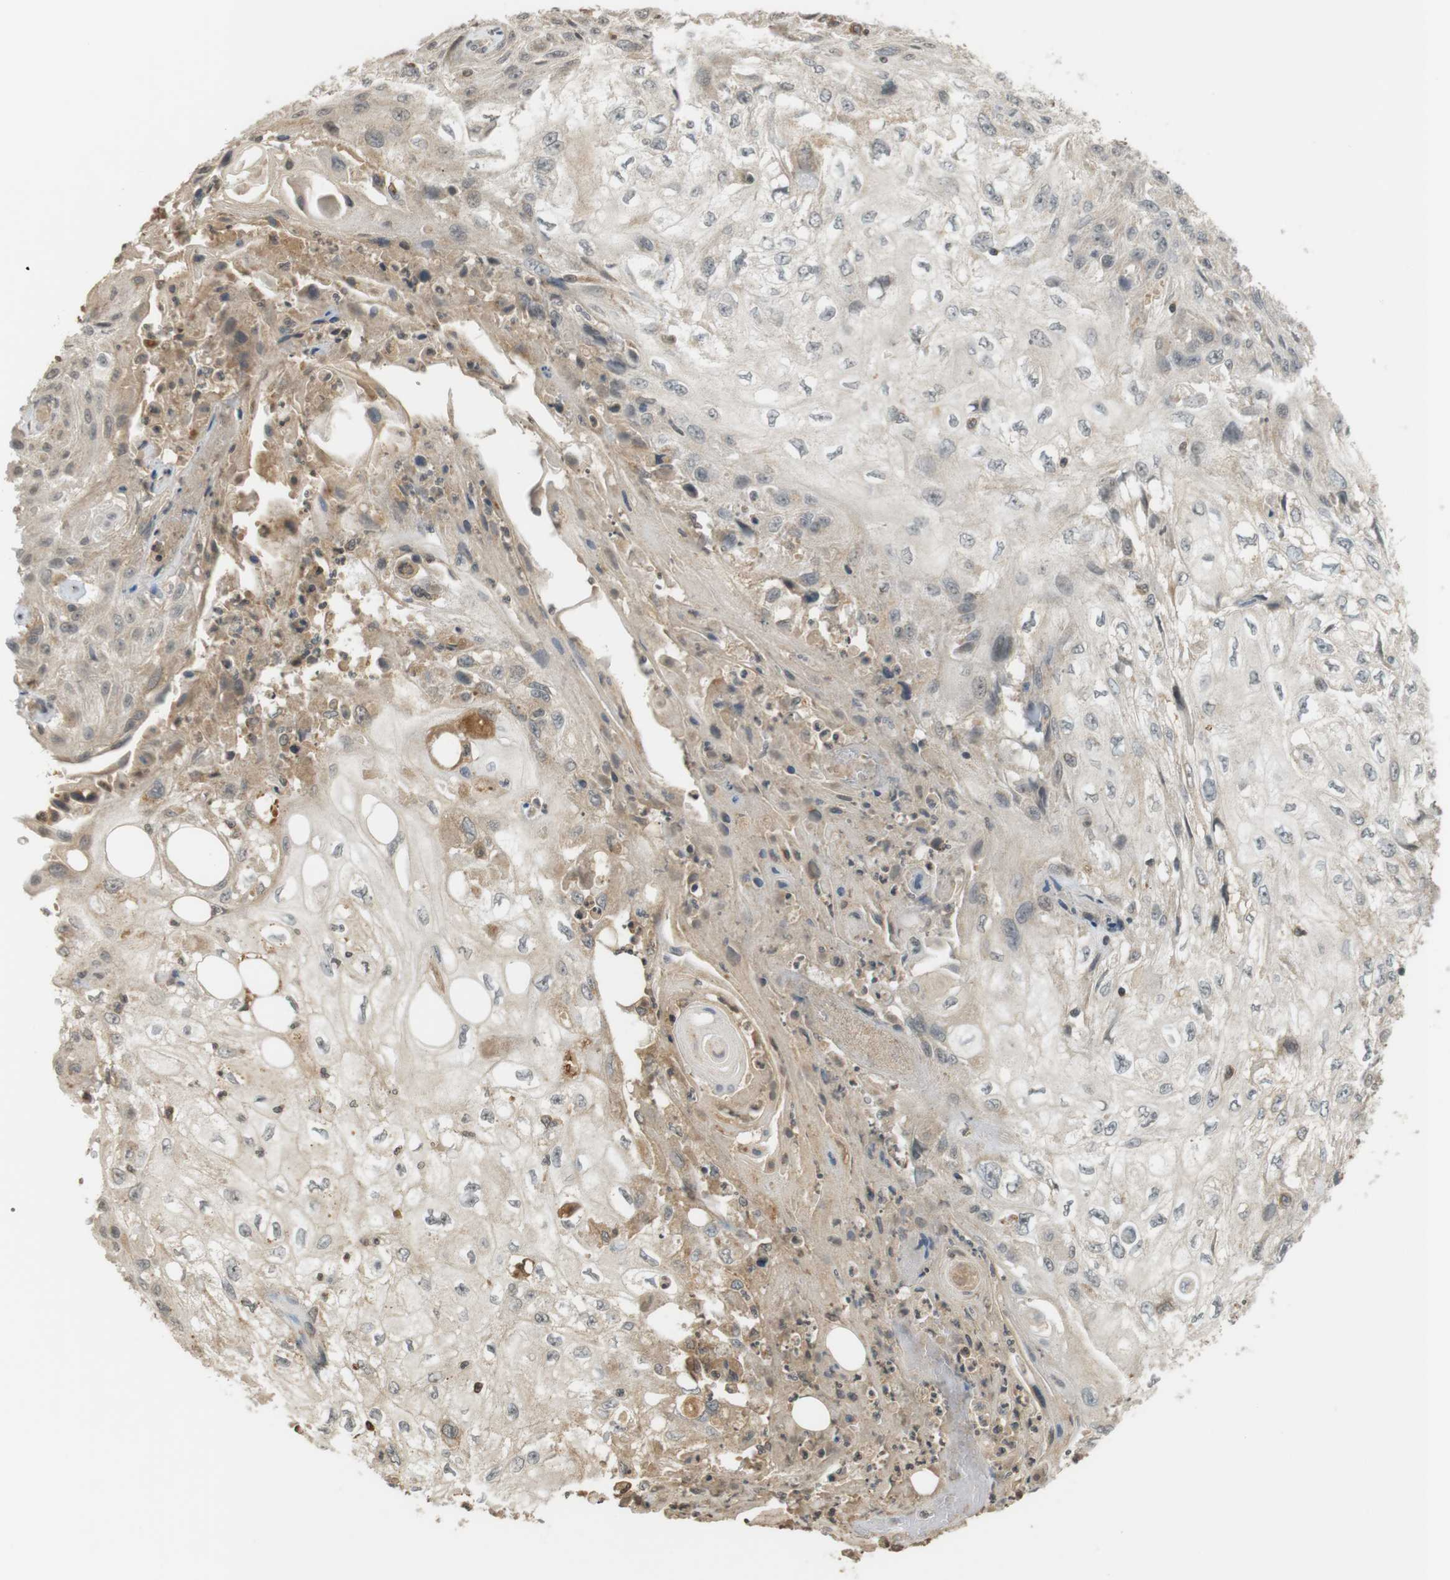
{"staining": {"intensity": "negative", "quantity": "none", "location": "none"}, "tissue": "skin cancer", "cell_type": "Tumor cells", "image_type": "cancer", "snomed": [{"axis": "morphology", "description": "Squamous cell carcinoma, NOS"}, {"axis": "topography", "description": "Skin"}], "caption": "DAB (3,3'-diaminobenzidine) immunohistochemical staining of squamous cell carcinoma (skin) reveals no significant expression in tumor cells.", "gene": "SRR", "patient": {"sex": "male", "age": 75}}